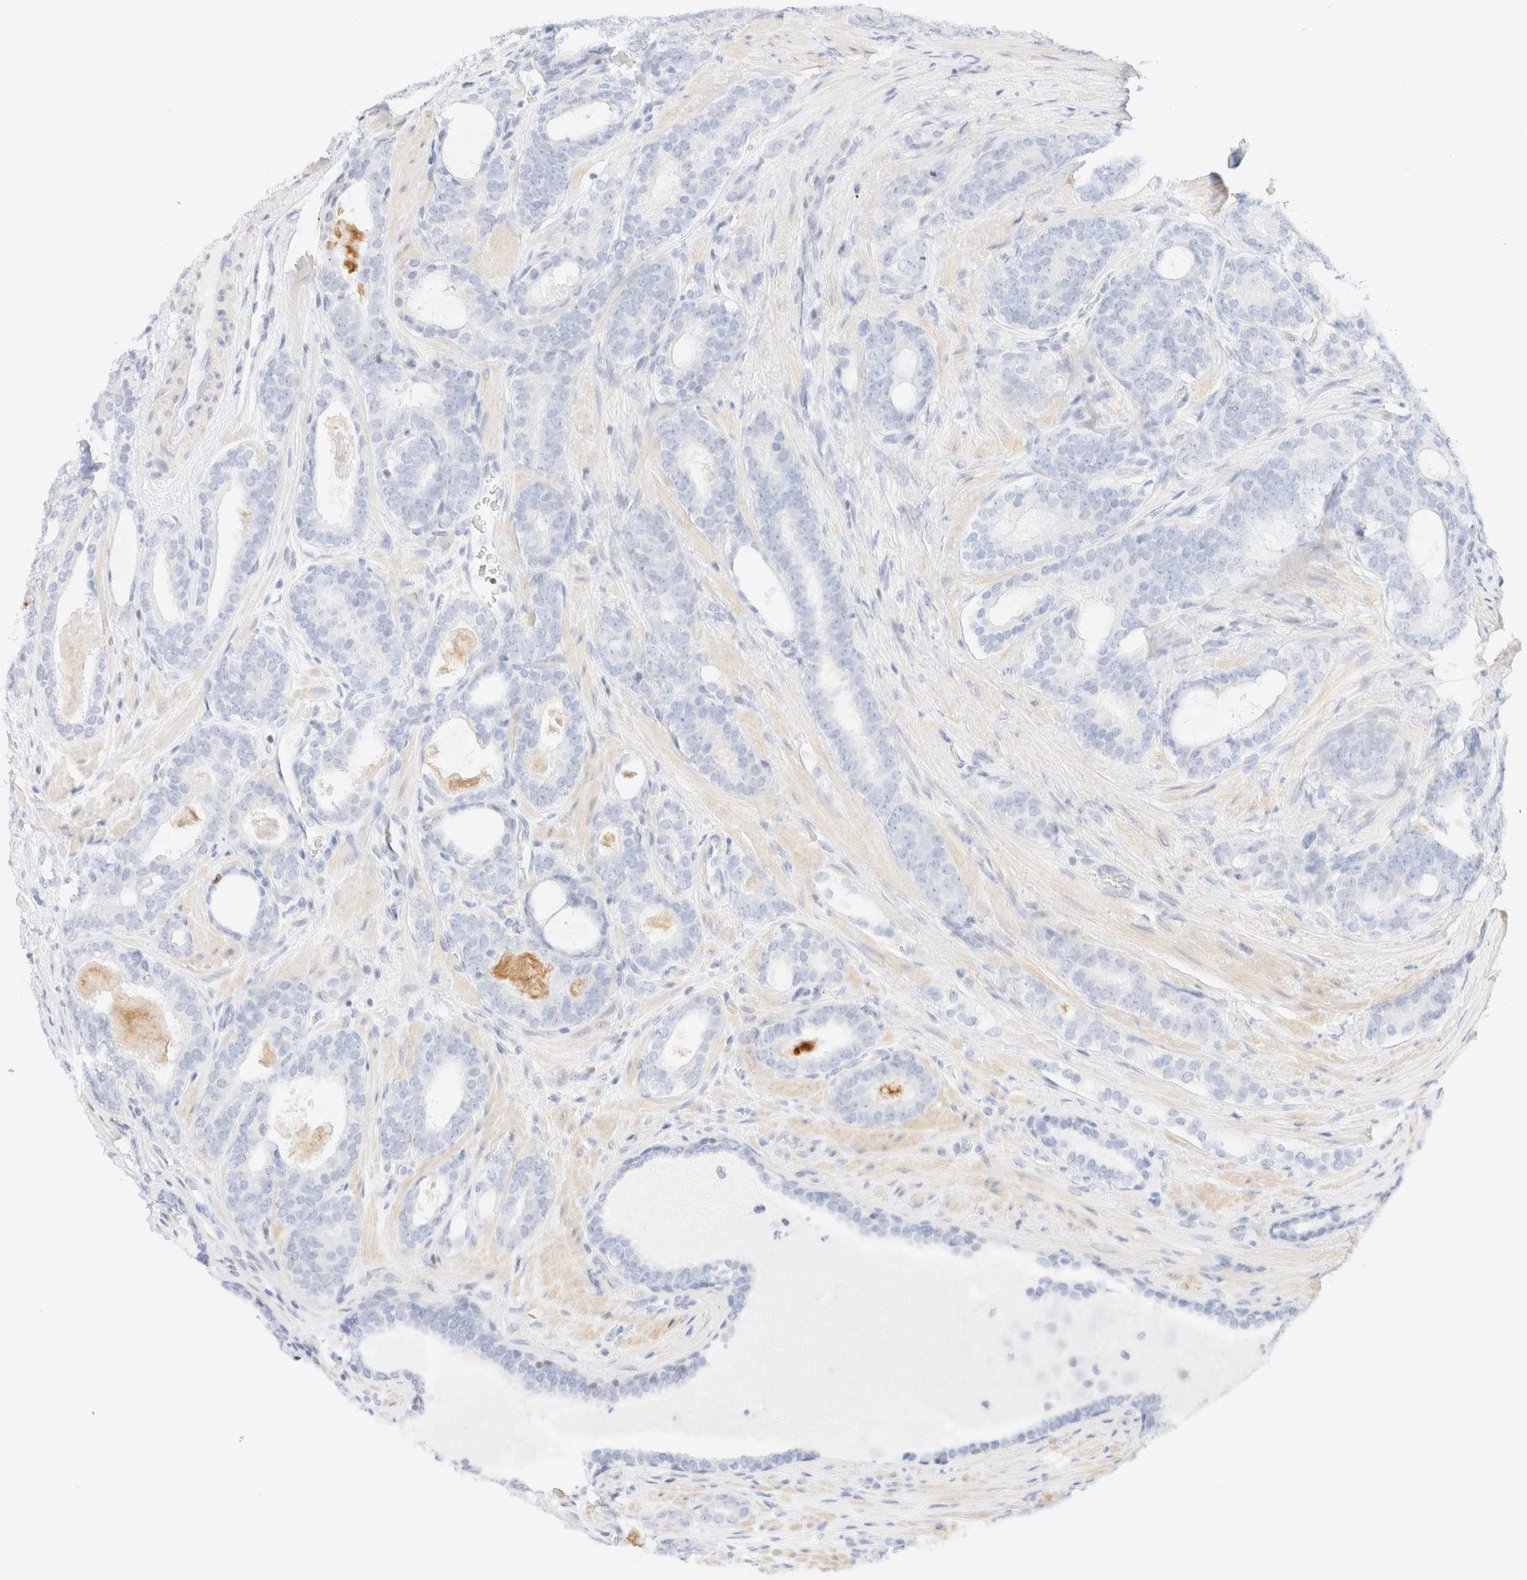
{"staining": {"intensity": "negative", "quantity": "none", "location": "none"}, "tissue": "prostate cancer", "cell_type": "Tumor cells", "image_type": "cancer", "snomed": [{"axis": "morphology", "description": "Adenocarcinoma, High grade"}, {"axis": "topography", "description": "Prostate"}], "caption": "DAB immunohistochemical staining of prostate cancer displays no significant expression in tumor cells. (DAB immunohistochemistry, high magnification).", "gene": "IKZF3", "patient": {"sex": "male", "age": 60}}